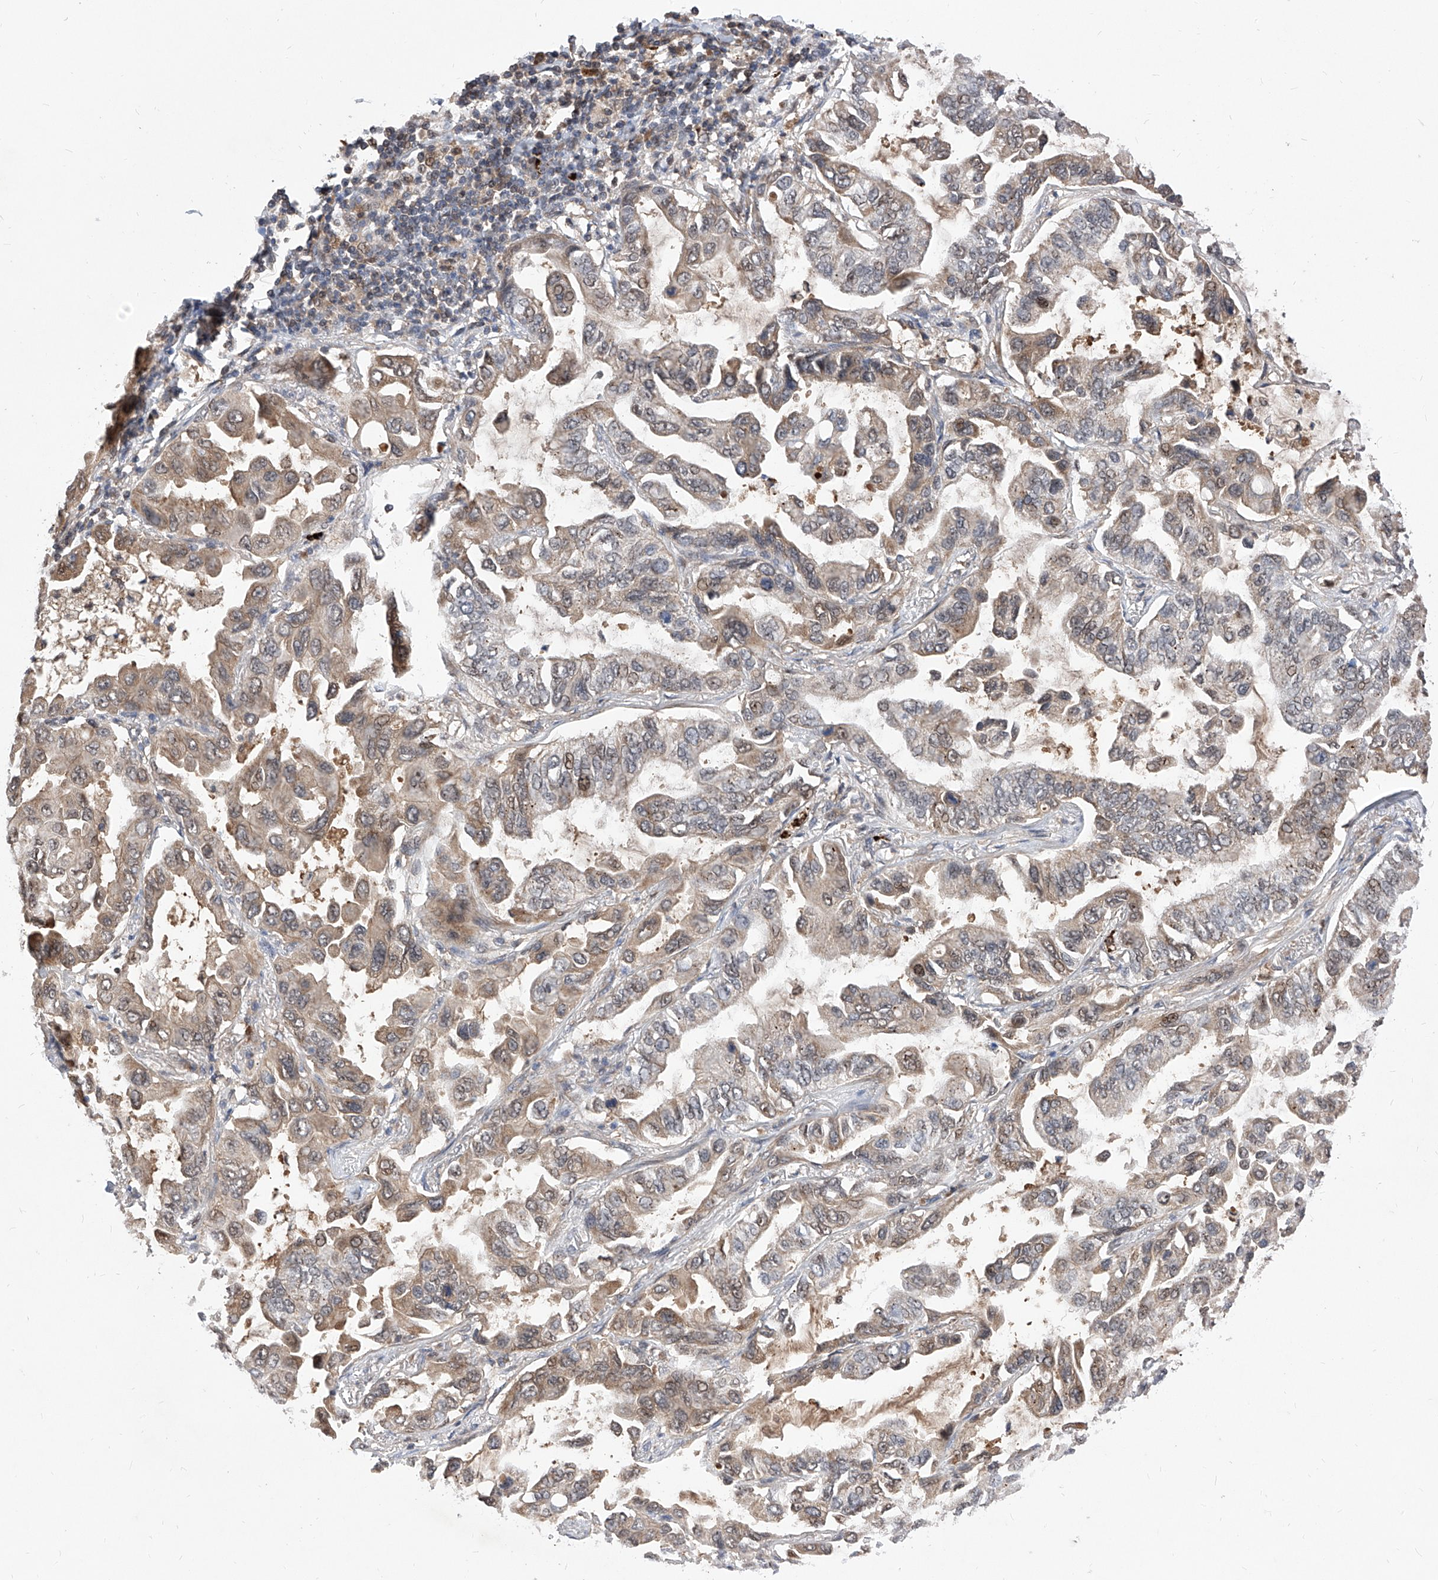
{"staining": {"intensity": "weak", "quantity": "25%-75%", "location": "cytoplasmic/membranous"}, "tissue": "lung cancer", "cell_type": "Tumor cells", "image_type": "cancer", "snomed": [{"axis": "morphology", "description": "Adenocarcinoma, NOS"}, {"axis": "topography", "description": "Lung"}], "caption": "This is a histology image of IHC staining of lung adenocarcinoma, which shows weak staining in the cytoplasmic/membranous of tumor cells.", "gene": "LGR4", "patient": {"sex": "male", "age": 64}}